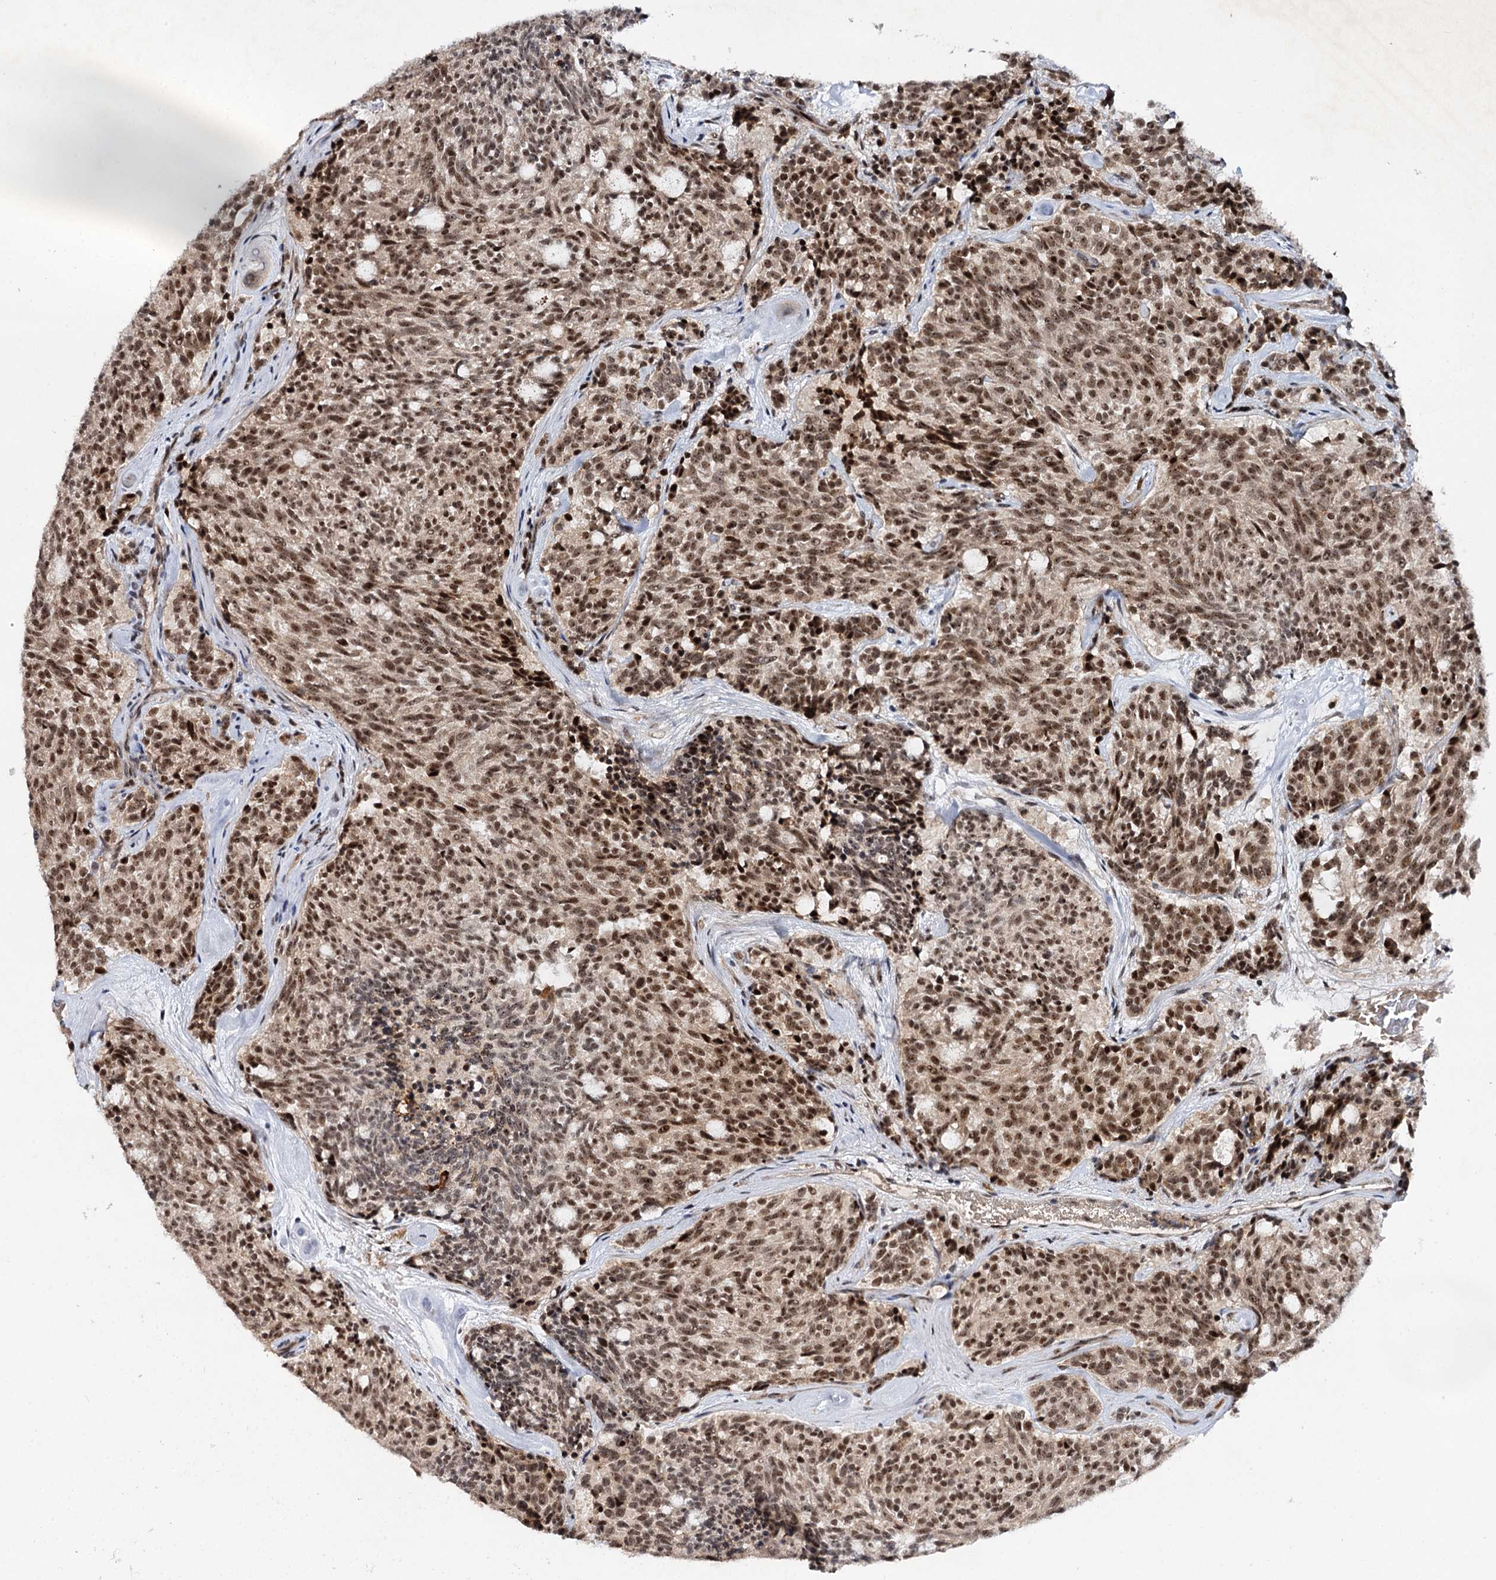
{"staining": {"intensity": "moderate", "quantity": ">75%", "location": "nuclear"}, "tissue": "carcinoid", "cell_type": "Tumor cells", "image_type": "cancer", "snomed": [{"axis": "morphology", "description": "Carcinoid, malignant, NOS"}, {"axis": "topography", "description": "Pancreas"}], "caption": "IHC (DAB) staining of human carcinoid (malignant) exhibits moderate nuclear protein expression in approximately >75% of tumor cells. (DAB = brown stain, brightfield microscopy at high magnification).", "gene": "BUD13", "patient": {"sex": "female", "age": 54}}